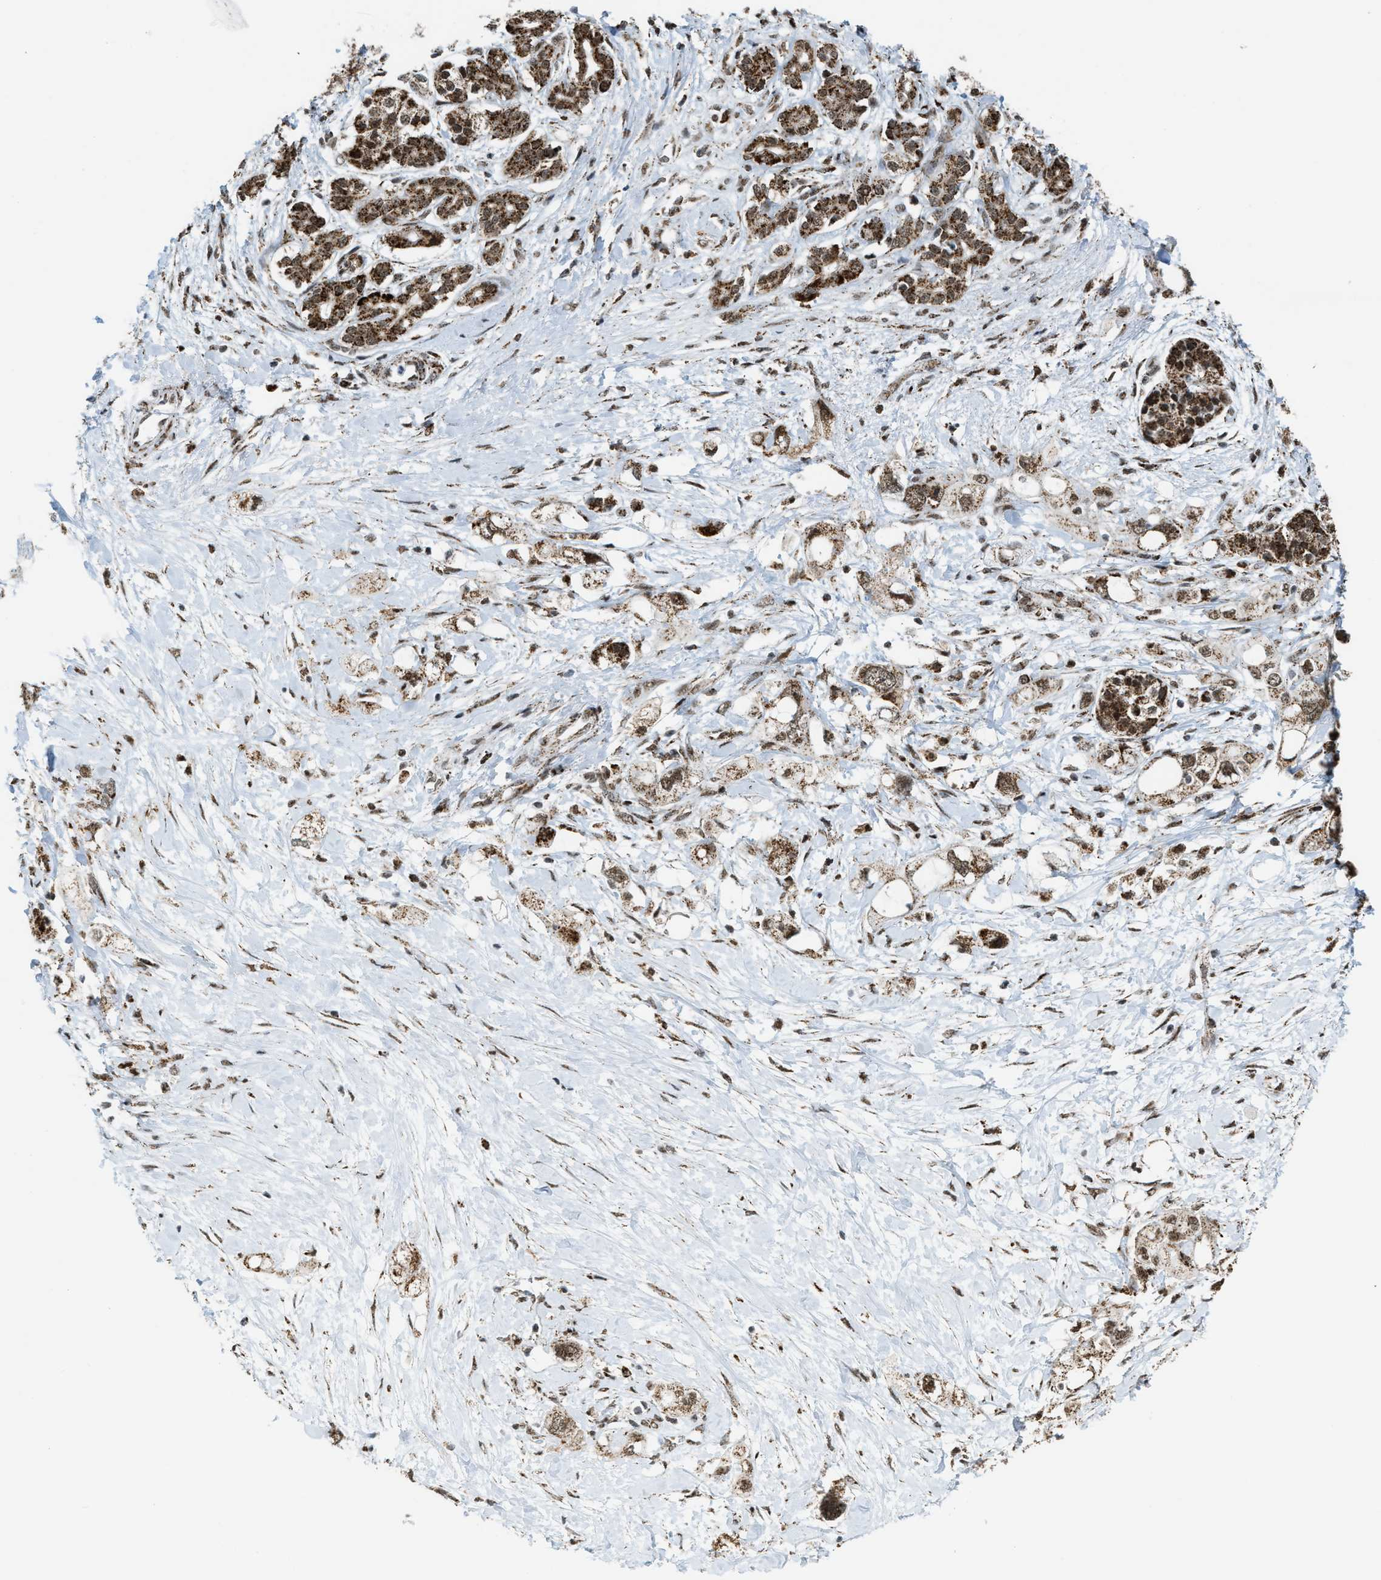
{"staining": {"intensity": "moderate", "quantity": ">75%", "location": "cytoplasmic/membranous"}, "tissue": "pancreatic cancer", "cell_type": "Tumor cells", "image_type": "cancer", "snomed": [{"axis": "morphology", "description": "Adenocarcinoma, NOS"}, {"axis": "topography", "description": "Pancreas"}], "caption": "Immunohistochemistry photomicrograph of human pancreatic cancer stained for a protein (brown), which exhibits medium levels of moderate cytoplasmic/membranous positivity in approximately >75% of tumor cells.", "gene": "HIBADH", "patient": {"sex": "female", "age": 56}}